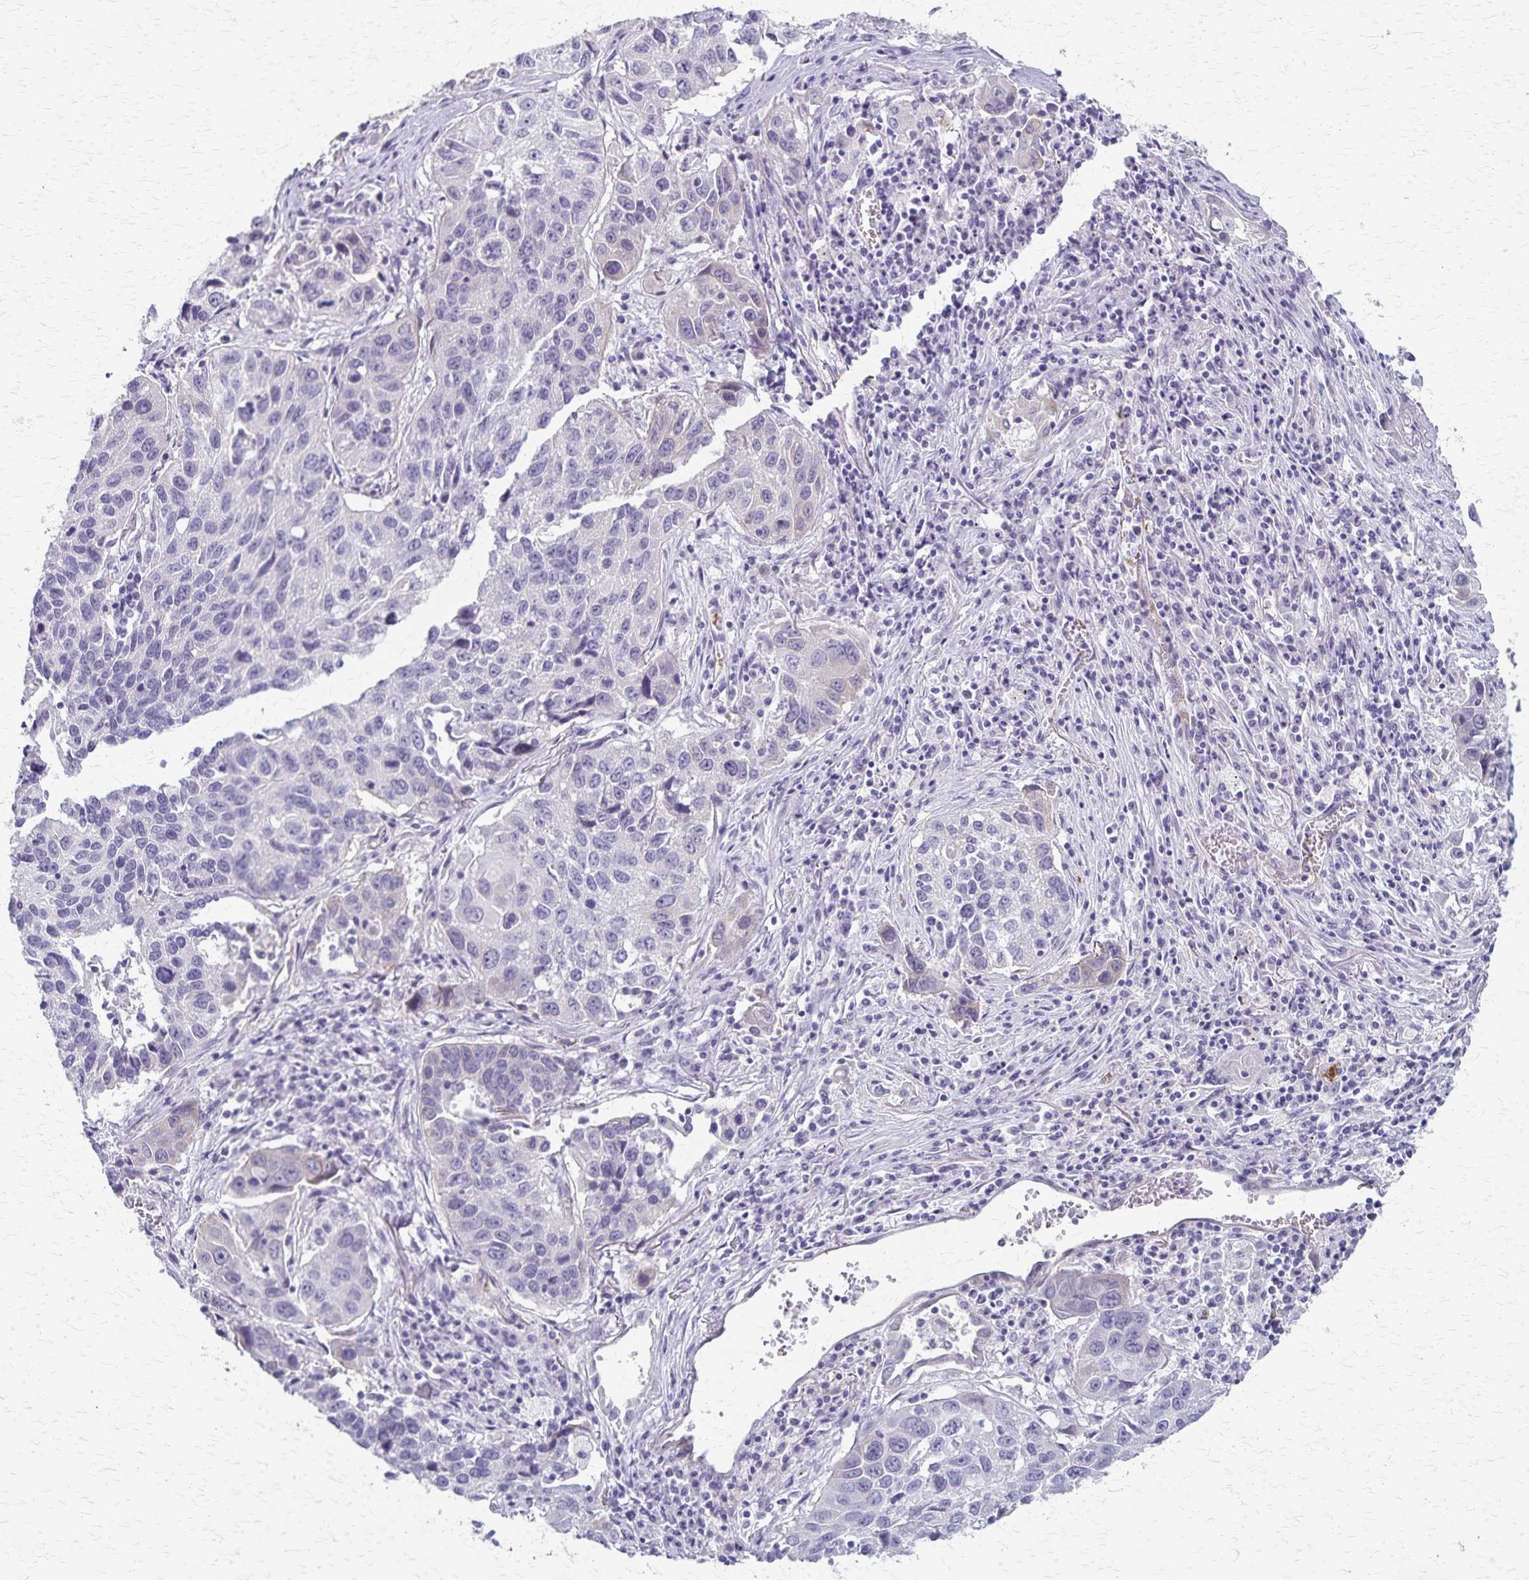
{"staining": {"intensity": "negative", "quantity": "none", "location": "none"}, "tissue": "lung cancer", "cell_type": "Tumor cells", "image_type": "cancer", "snomed": [{"axis": "morphology", "description": "Squamous cell carcinoma, NOS"}, {"axis": "topography", "description": "Lung"}], "caption": "Immunohistochemical staining of lung cancer (squamous cell carcinoma) exhibits no significant expression in tumor cells.", "gene": "RASL10B", "patient": {"sex": "female", "age": 61}}